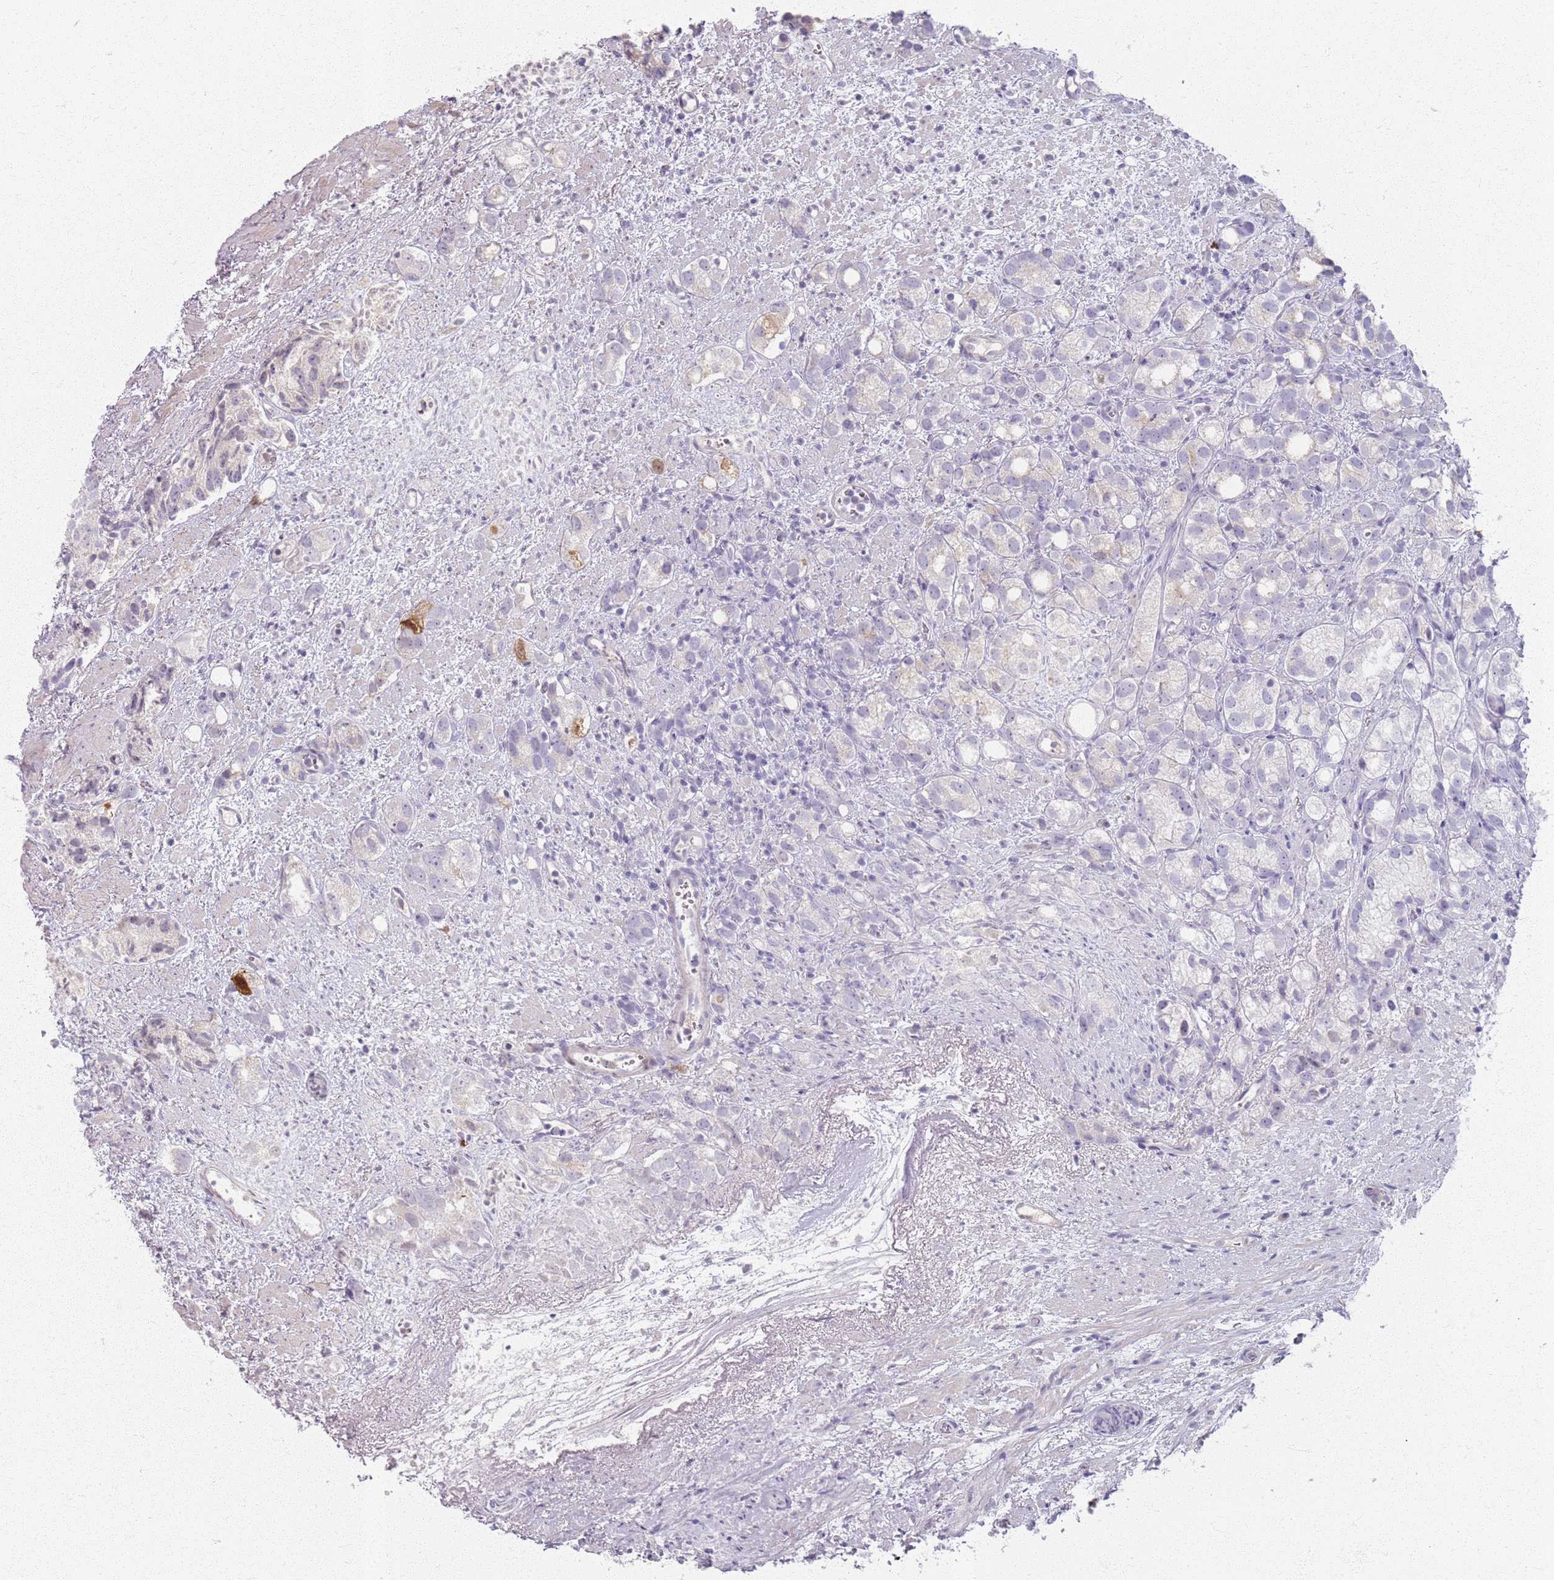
{"staining": {"intensity": "negative", "quantity": "none", "location": "none"}, "tissue": "prostate cancer", "cell_type": "Tumor cells", "image_type": "cancer", "snomed": [{"axis": "morphology", "description": "Adenocarcinoma, High grade"}, {"axis": "topography", "description": "Prostate"}], "caption": "Tumor cells show no significant protein expression in high-grade adenocarcinoma (prostate).", "gene": "CRIPT", "patient": {"sex": "male", "age": 82}}